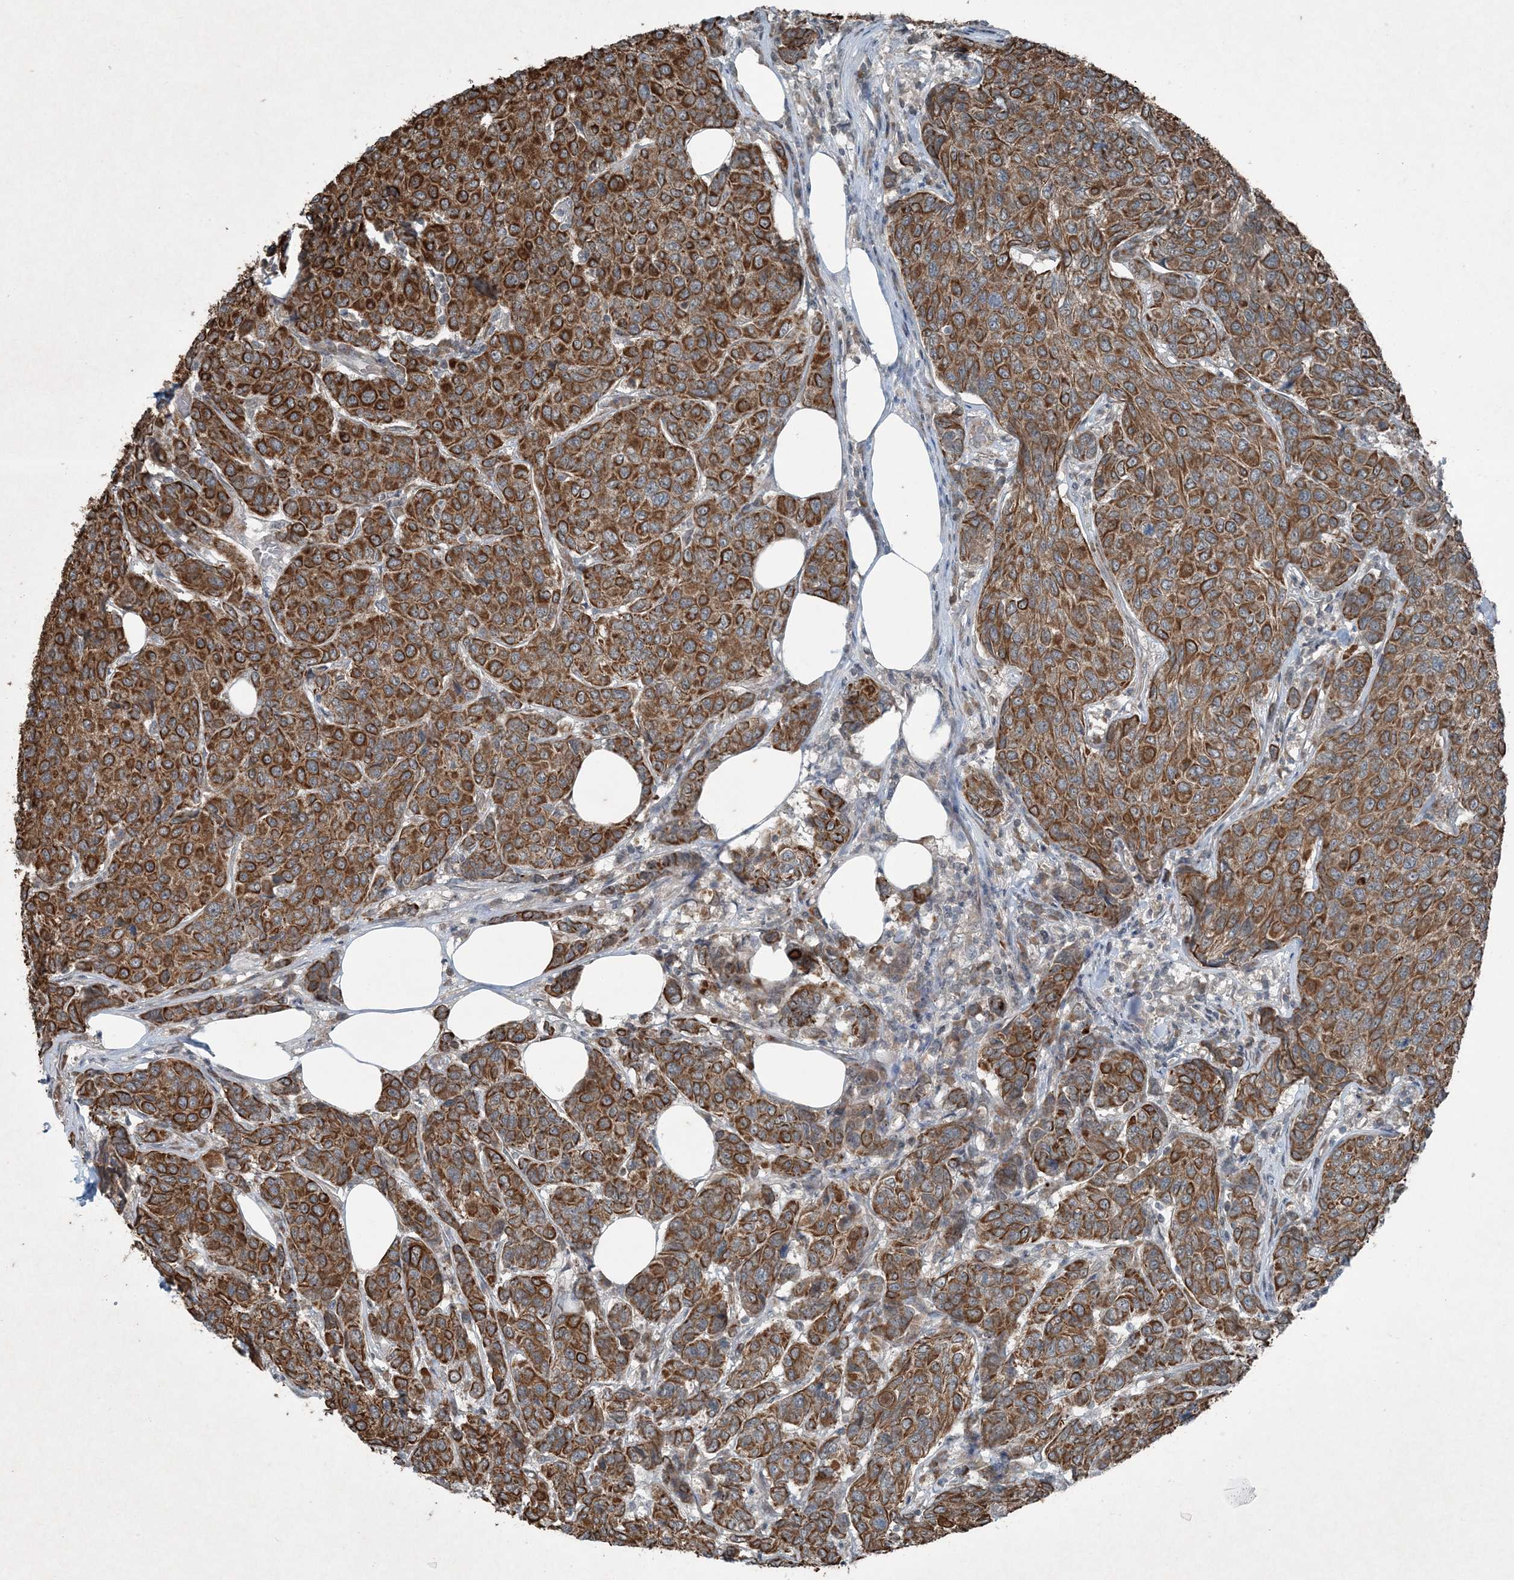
{"staining": {"intensity": "strong", "quantity": ">75%", "location": "cytoplasmic/membranous"}, "tissue": "breast cancer", "cell_type": "Tumor cells", "image_type": "cancer", "snomed": [{"axis": "morphology", "description": "Duct carcinoma"}, {"axis": "topography", "description": "Breast"}], "caption": "Immunohistochemical staining of breast infiltrating ductal carcinoma reveals strong cytoplasmic/membranous protein expression in approximately >75% of tumor cells.", "gene": "PC", "patient": {"sex": "female", "age": 55}}